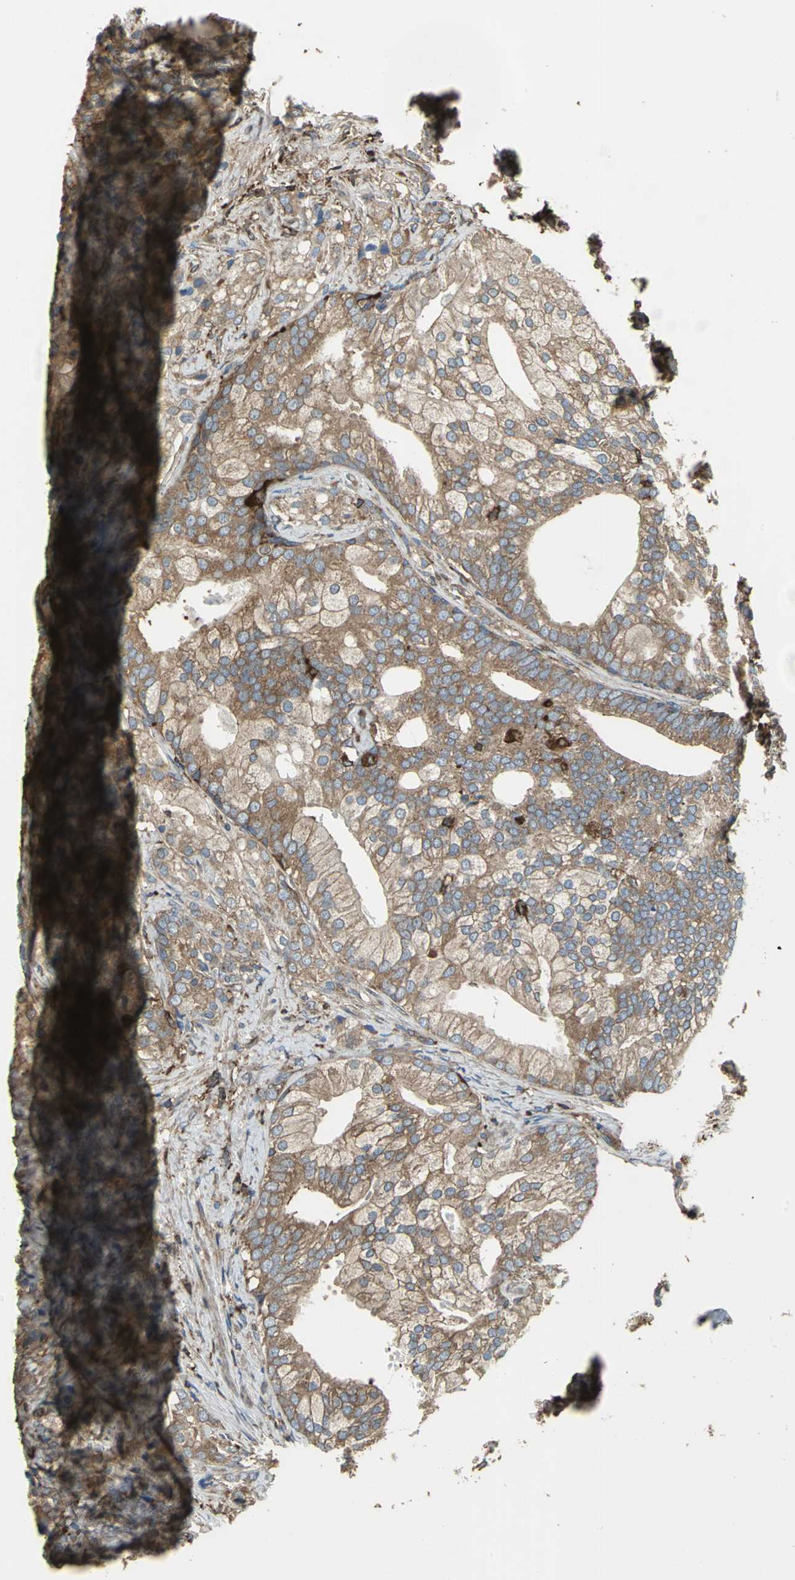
{"staining": {"intensity": "moderate", "quantity": ">75%", "location": "cytoplasmic/membranous"}, "tissue": "prostate cancer", "cell_type": "Tumor cells", "image_type": "cancer", "snomed": [{"axis": "morphology", "description": "Adenocarcinoma, Low grade"}, {"axis": "topography", "description": "Prostate"}], "caption": "High-power microscopy captured an IHC image of prostate low-grade adenocarcinoma, revealing moderate cytoplasmic/membranous staining in approximately >75% of tumor cells.", "gene": "TLN1", "patient": {"sex": "male", "age": 58}}